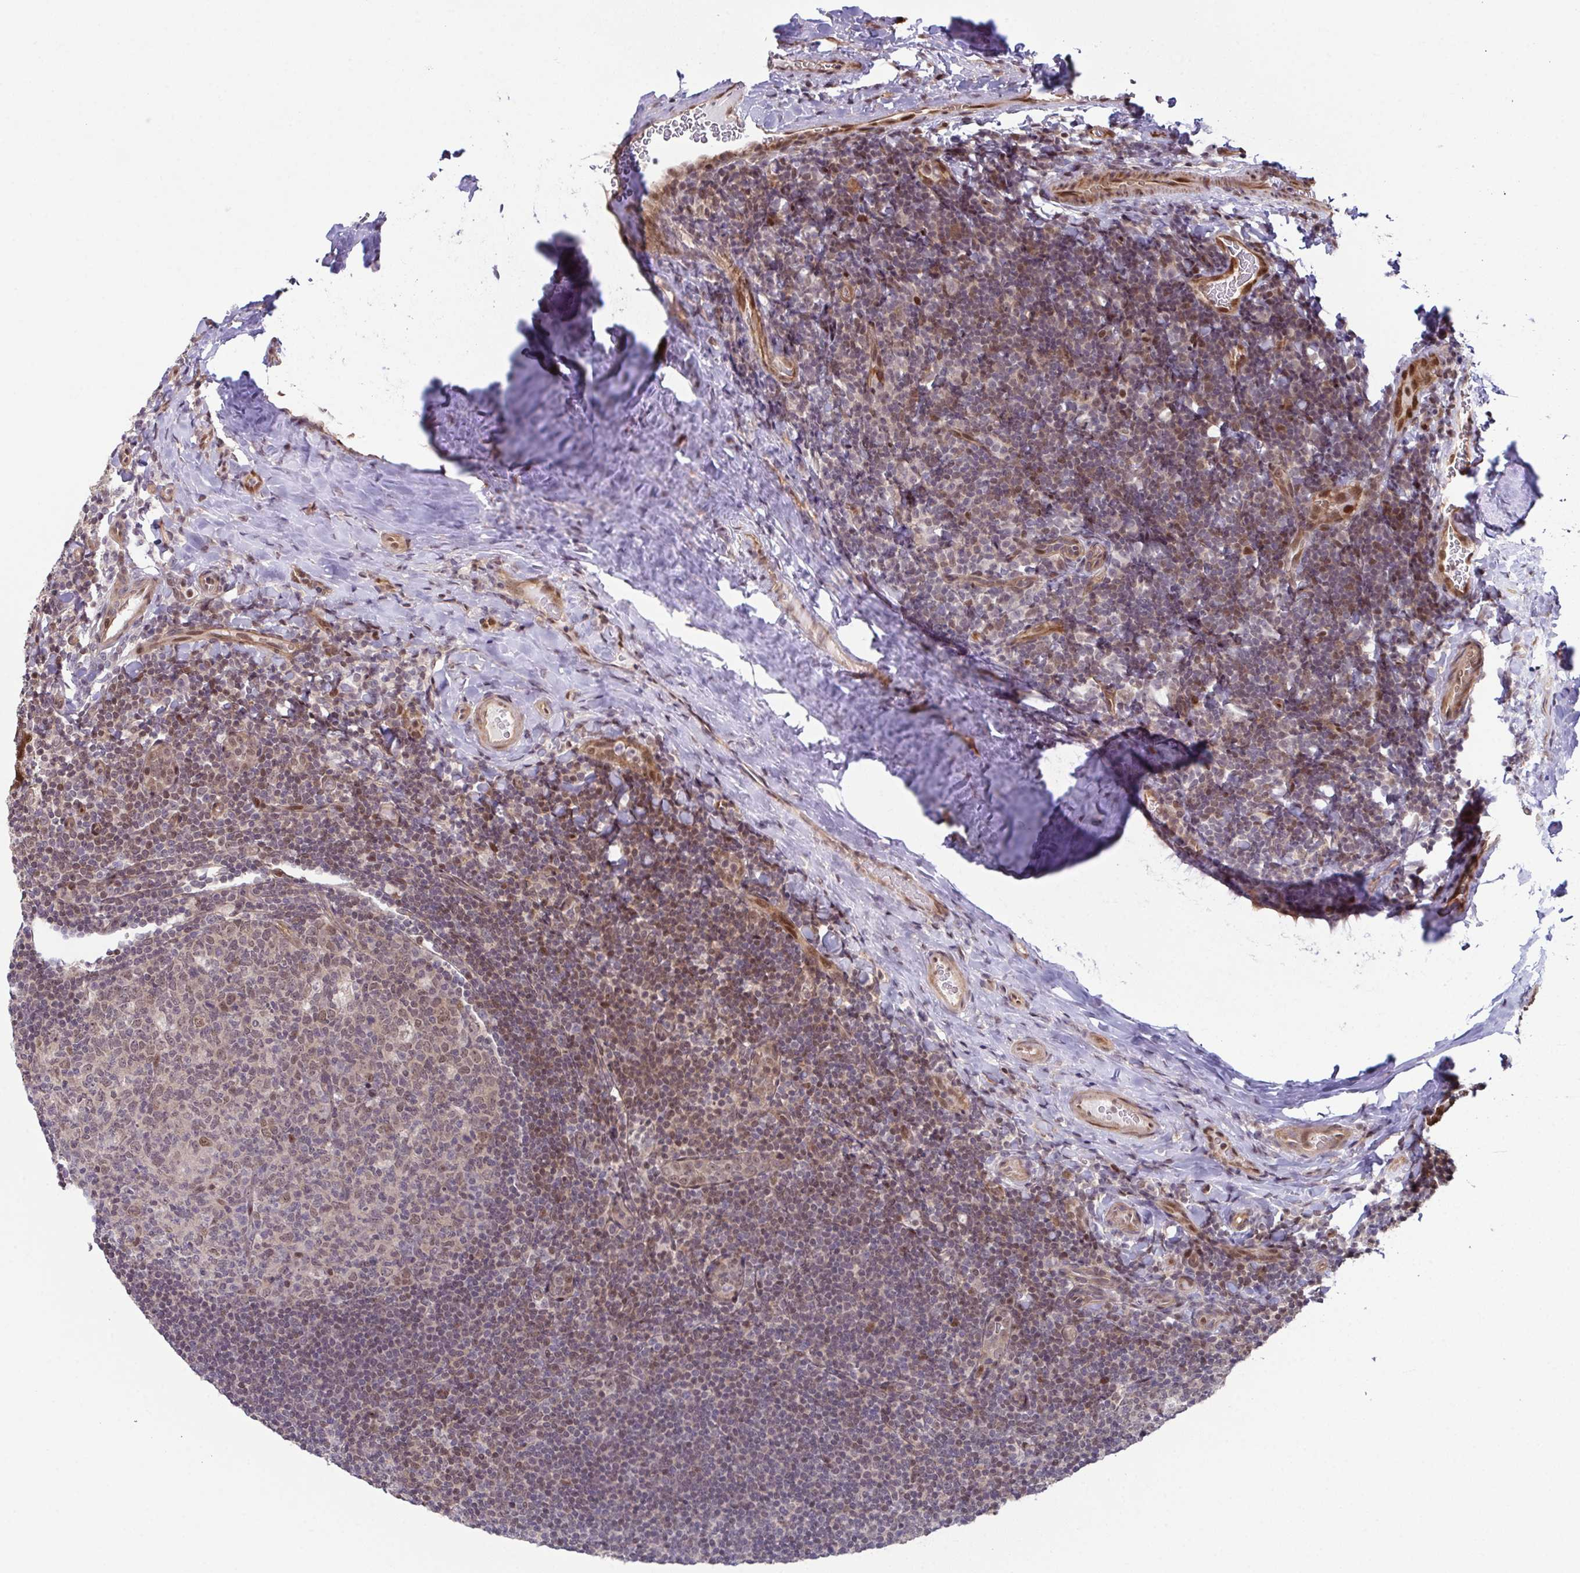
{"staining": {"intensity": "weak", "quantity": "25%-75%", "location": "nuclear"}, "tissue": "tonsil", "cell_type": "Germinal center cells", "image_type": "normal", "snomed": [{"axis": "morphology", "description": "Normal tissue, NOS"}, {"axis": "topography", "description": "Tonsil"}], "caption": "Tonsil stained with DAB immunohistochemistry (IHC) displays low levels of weak nuclear positivity in about 25%-75% of germinal center cells.", "gene": "DNAJB1", "patient": {"sex": "male", "age": 17}}